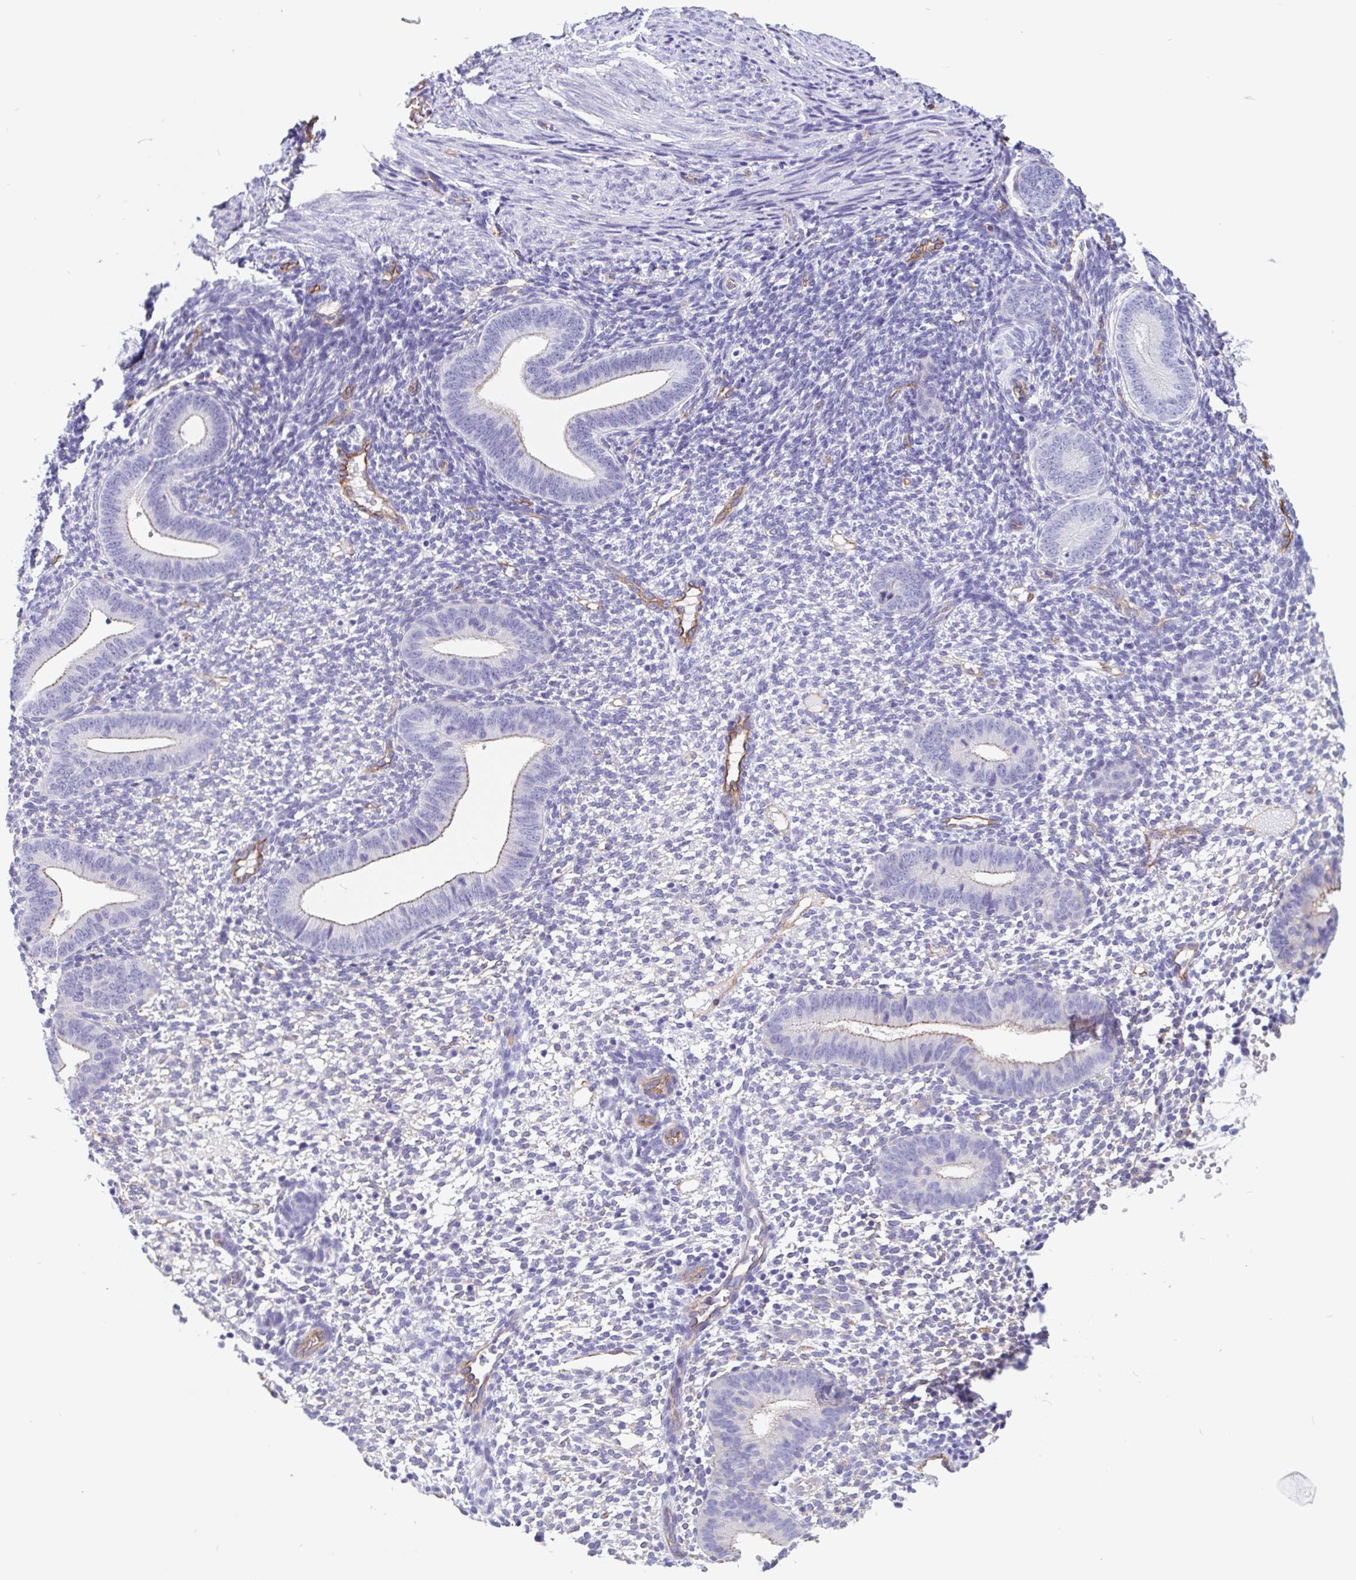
{"staining": {"intensity": "negative", "quantity": "none", "location": "none"}, "tissue": "endometrium", "cell_type": "Cells in endometrial stroma", "image_type": "normal", "snomed": [{"axis": "morphology", "description": "Normal tissue, NOS"}, {"axis": "topography", "description": "Endometrium"}], "caption": "An IHC image of normal endometrium is shown. There is no staining in cells in endometrial stroma of endometrium.", "gene": "LIMCH1", "patient": {"sex": "female", "age": 40}}